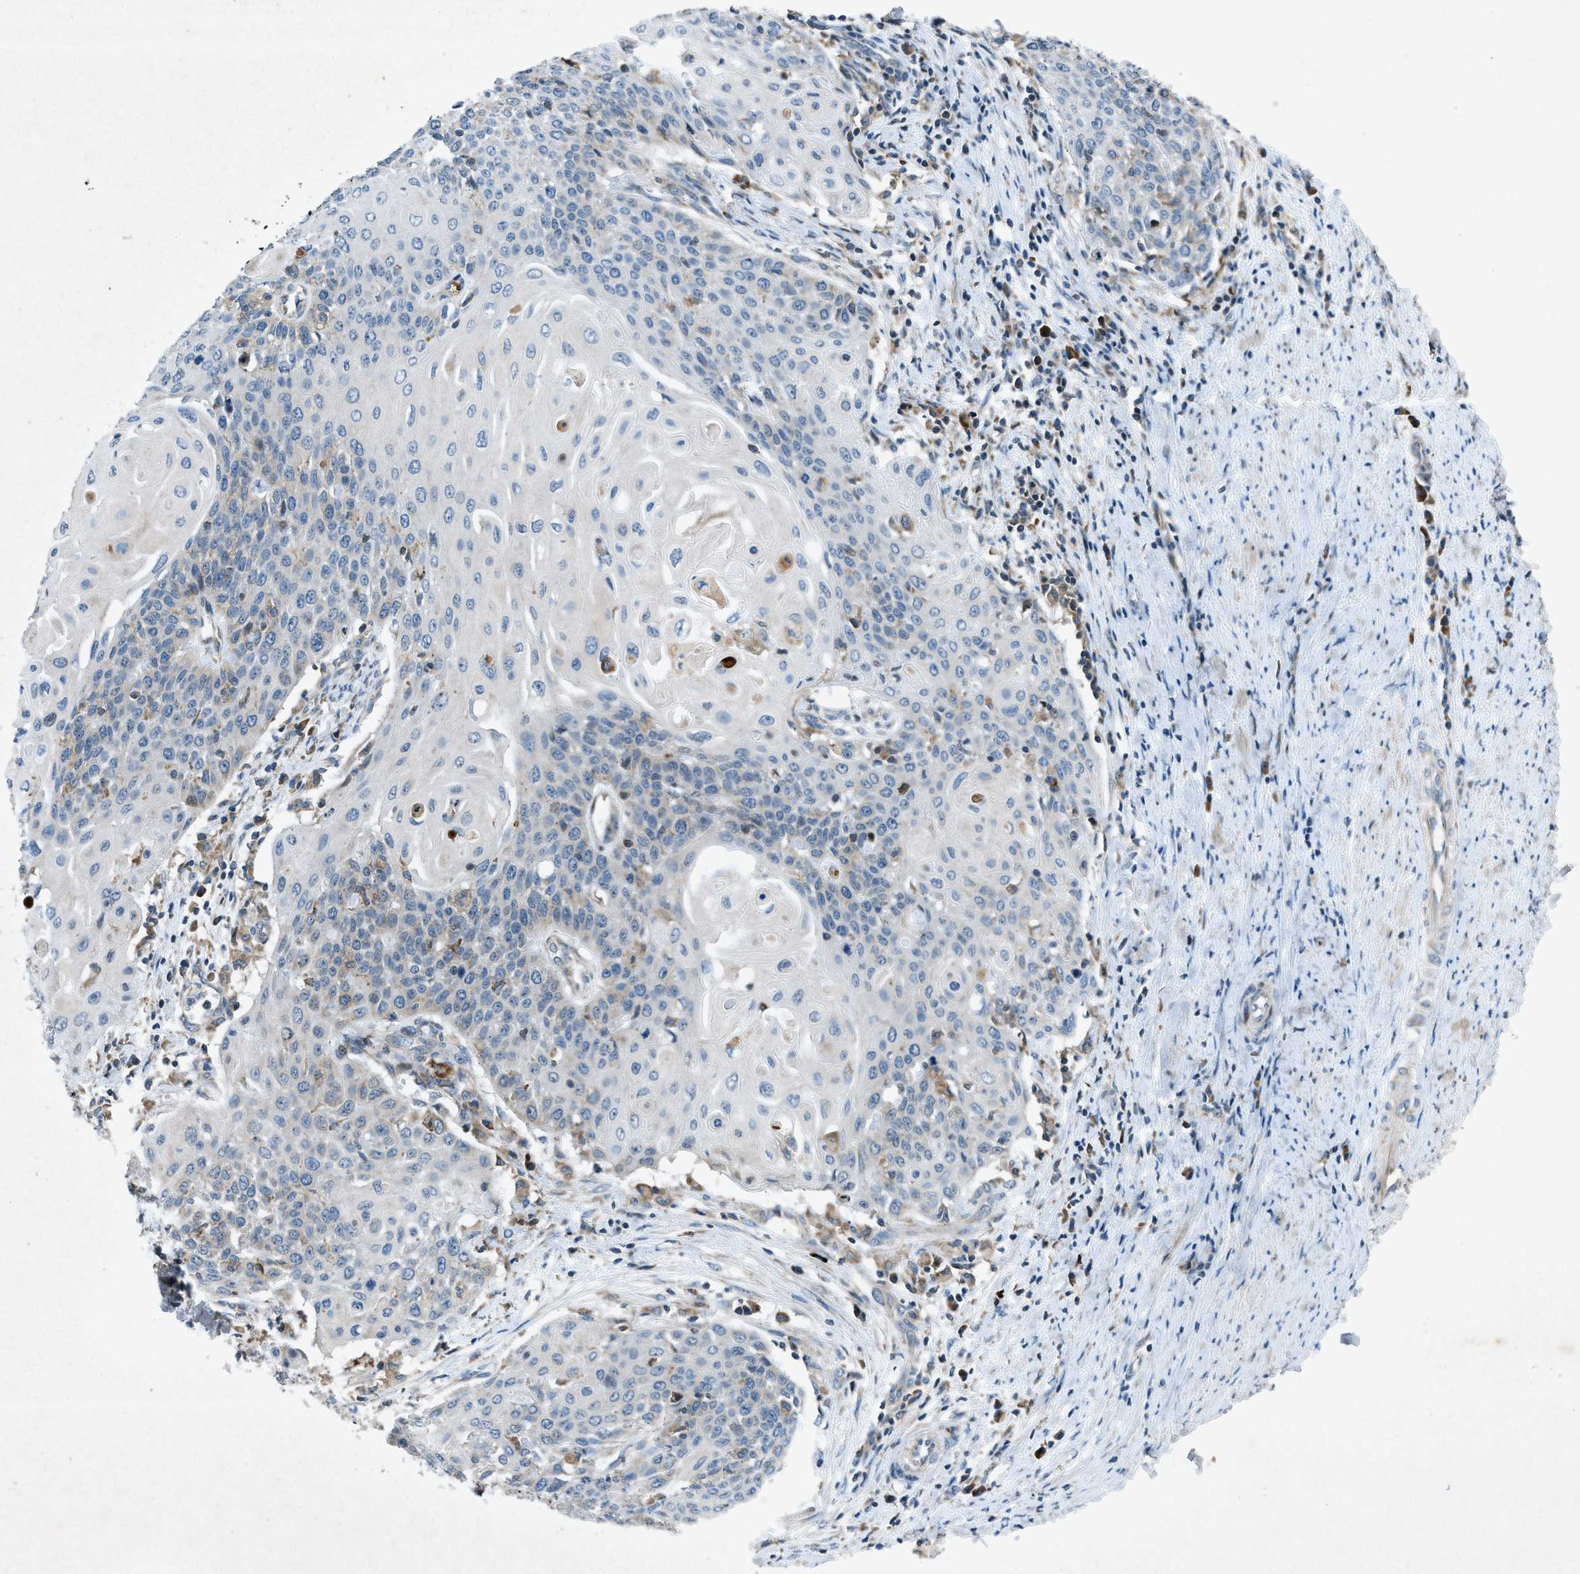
{"staining": {"intensity": "negative", "quantity": "none", "location": "none"}, "tissue": "cervical cancer", "cell_type": "Tumor cells", "image_type": "cancer", "snomed": [{"axis": "morphology", "description": "Squamous cell carcinoma, NOS"}, {"axis": "topography", "description": "Cervix"}], "caption": "This is an immunohistochemistry micrograph of cervical squamous cell carcinoma. There is no positivity in tumor cells.", "gene": "CLEC2D", "patient": {"sex": "female", "age": 39}}